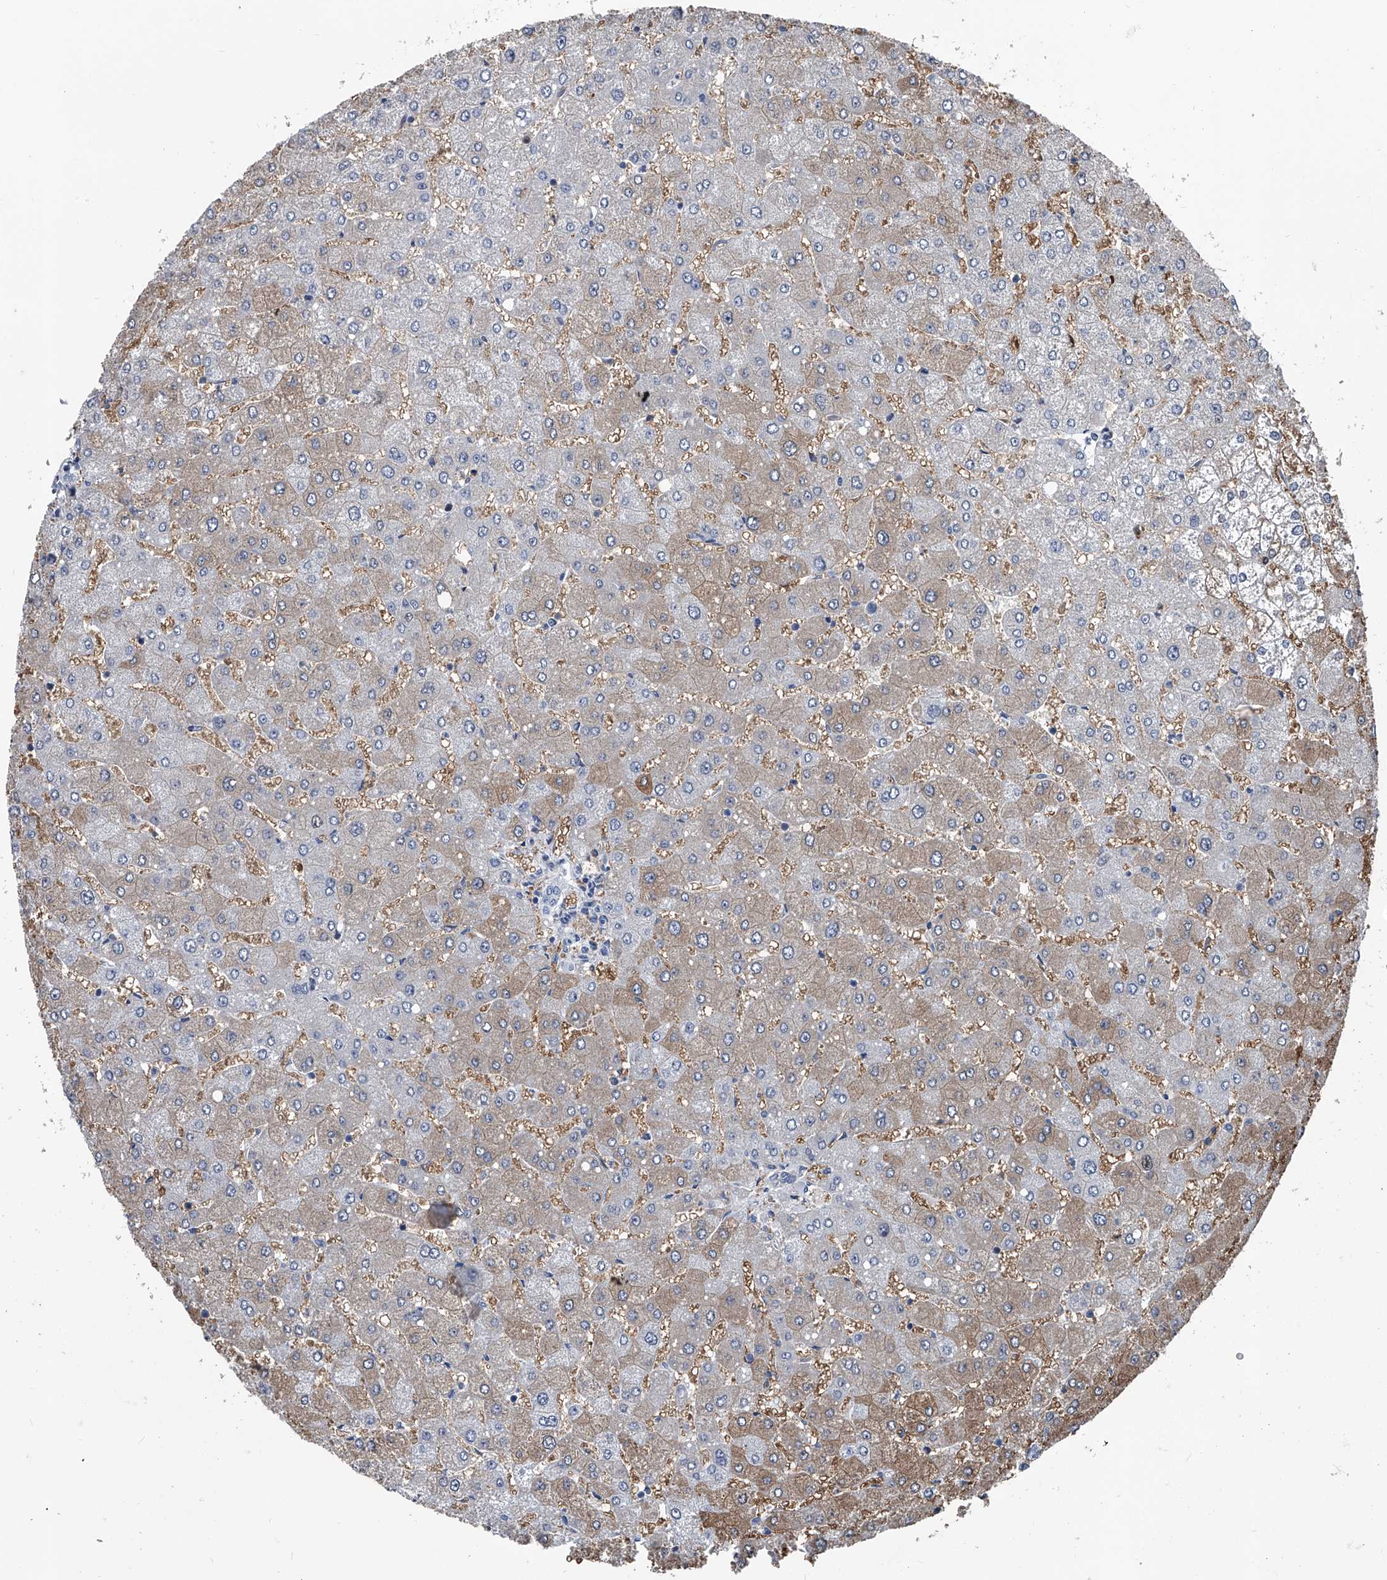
{"staining": {"intensity": "negative", "quantity": "none", "location": "none"}, "tissue": "liver", "cell_type": "Cholangiocytes", "image_type": "normal", "snomed": [{"axis": "morphology", "description": "Normal tissue, NOS"}, {"axis": "topography", "description": "Liver"}], "caption": "A photomicrograph of liver stained for a protein demonstrates no brown staining in cholangiocytes.", "gene": "KIF13A", "patient": {"sex": "male", "age": 55}}